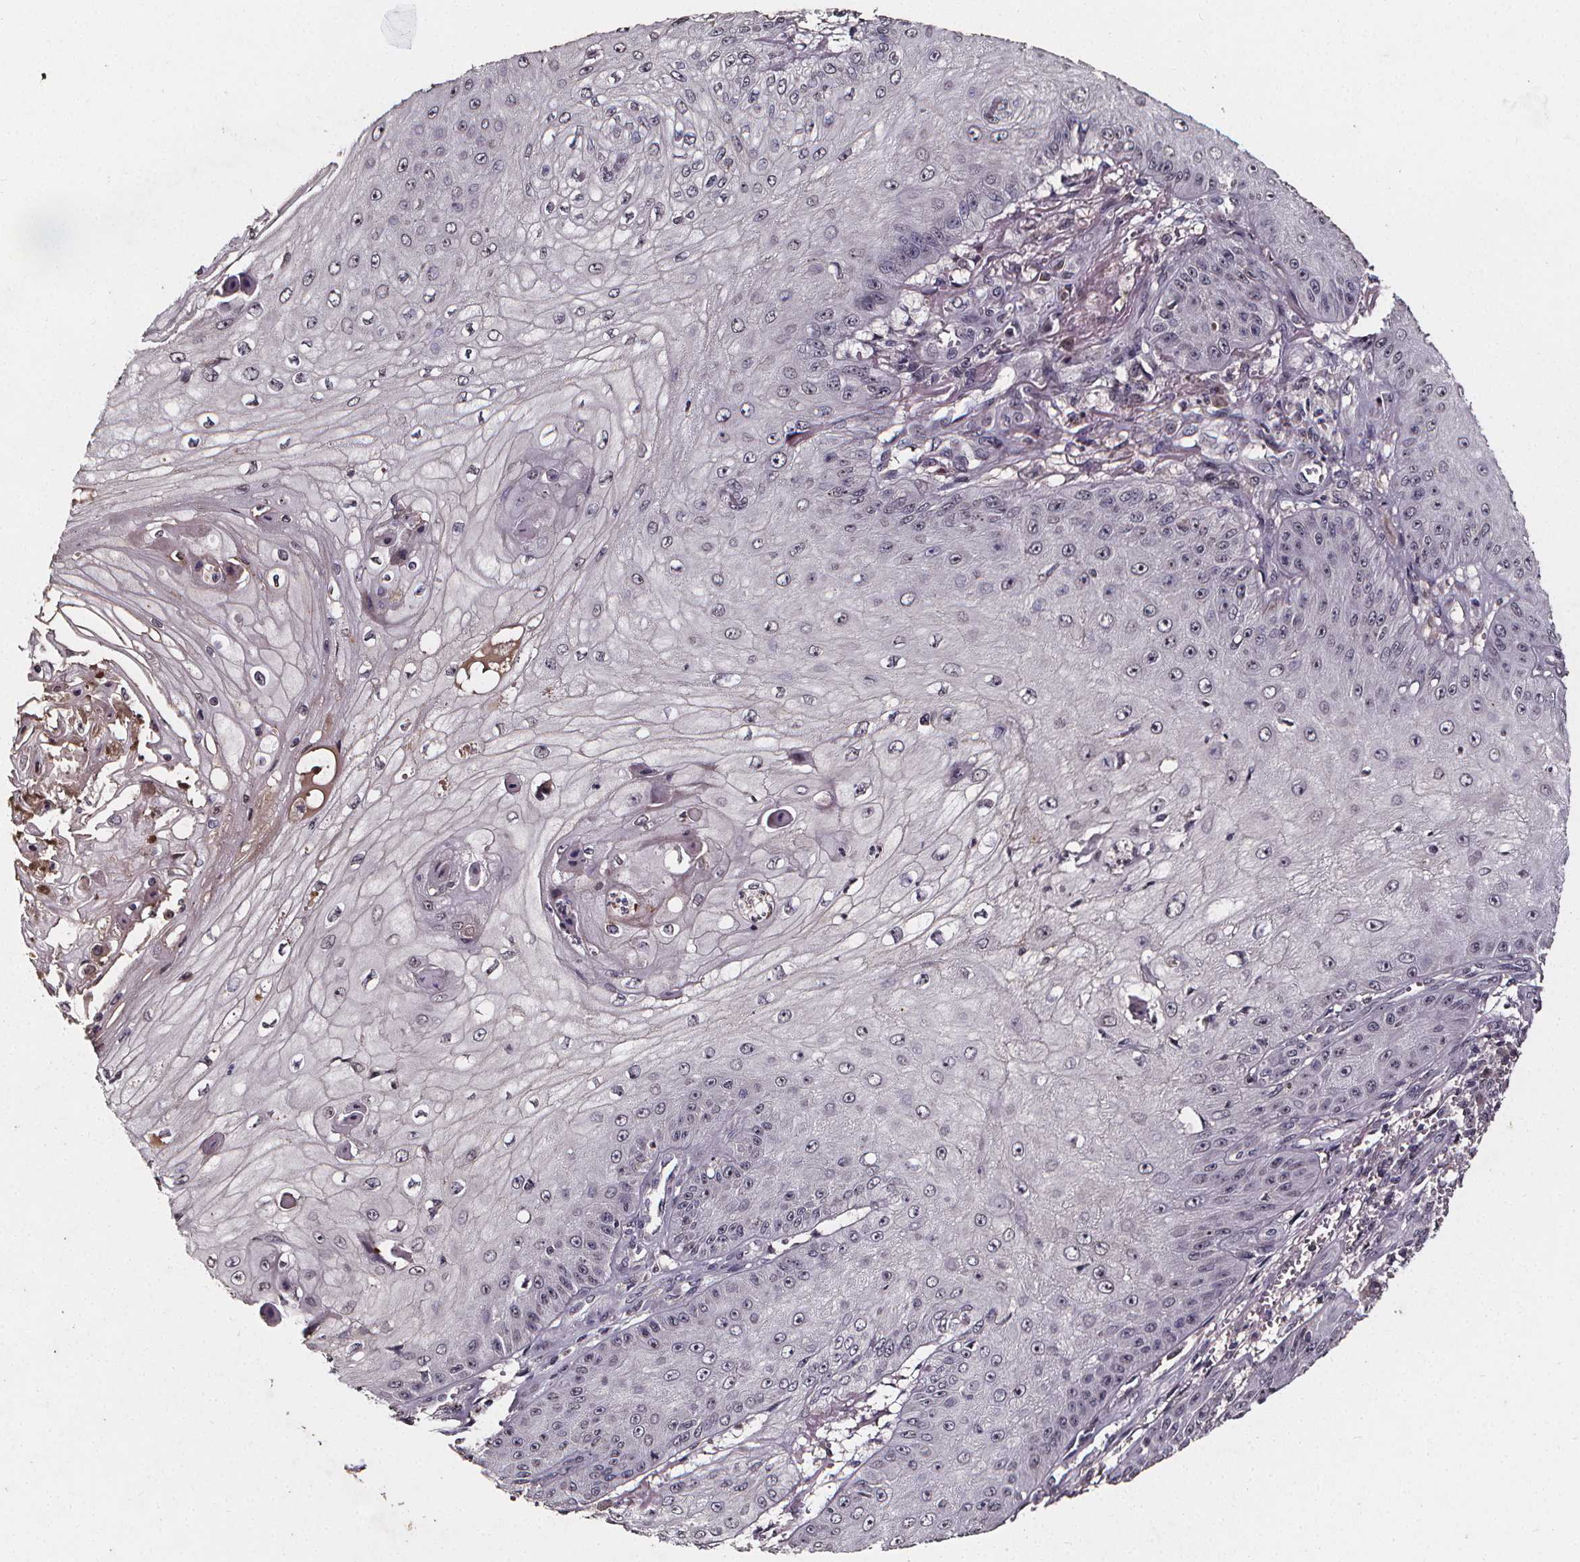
{"staining": {"intensity": "moderate", "quantity": "25%-75%", "location": "nuclear"}, "tissue": "skin cancer", "cell_type": "Tumor cells", "image_type": "cancer", "snomed": [{"axis": "morphology", "description": "Squamous cell carcinoma, NOS"}, {"axis": "topography", "description": "Skin"}], "caption": "Immunohistochemistry staining of squamous cell carcinoma (skin), which displays medium levels of moderate nuclear positivity in about 25%-75% of tumor cells indicating moderate nuclear protein positivity. The staining was performed using DAB (brown) for protein detection and nuclei were counterstained in hematoxylin (blue).", "gene": "SPAG8", "patient": {"sex": "male", "age": 70}}